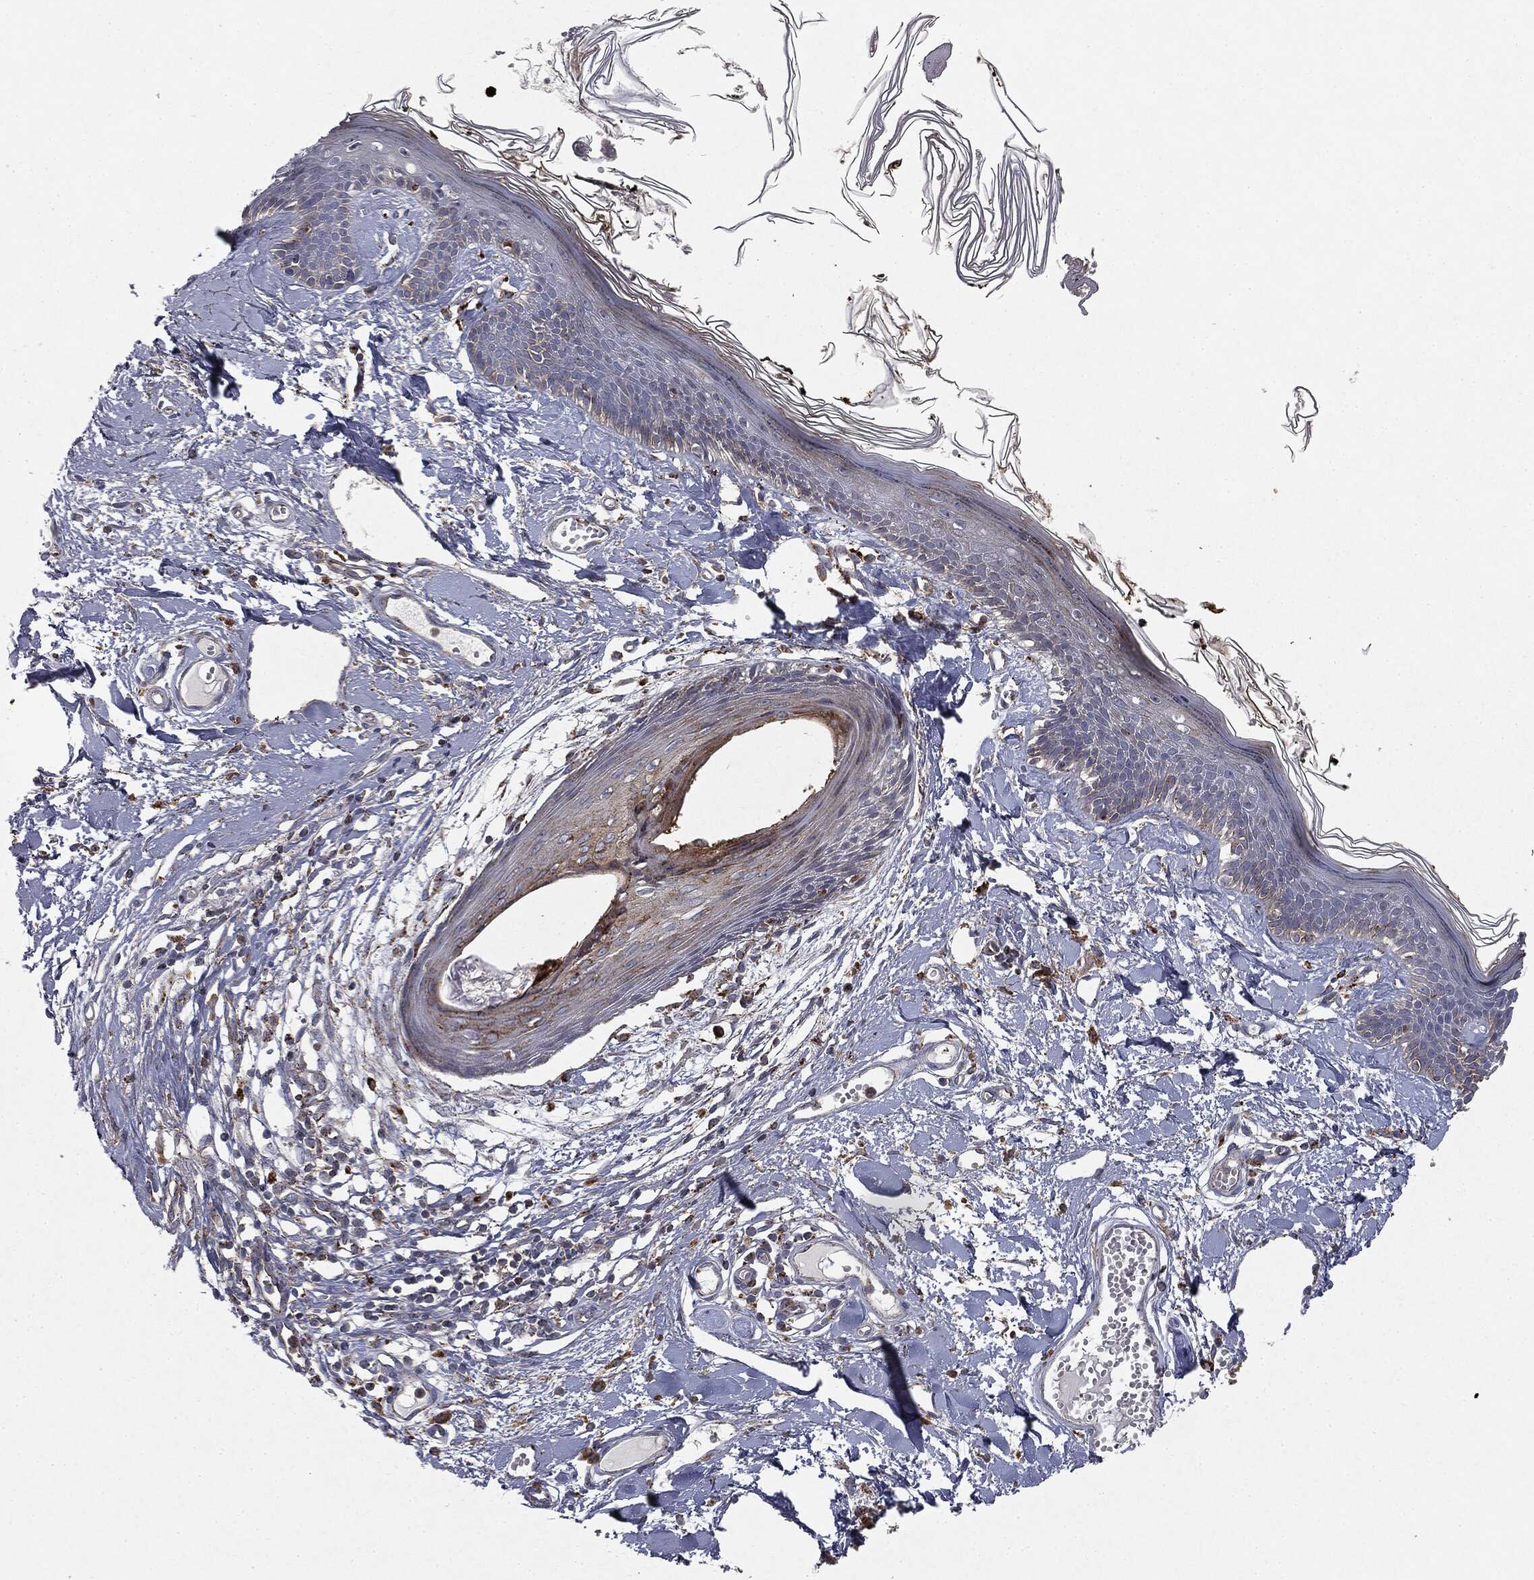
{"staining": {"intensity": "negative", "quantity": "none", "location": "none"}, "tissue": "skin", "cell_type": "Fibroblasts", "image_type": "normal", "snomed": [{"axis": "morphology", "description": "Normal tissue, NOS"}, {"axis": "topography", "description": "Skin"}], "caption": "High power microscopy micrograph of an IHC image of unremarkable skin, revealing no significant staining in fibroblasts. (Brightfield microscopy of DAB immunohistochemistry (IHC) at high magnification).", "gene": "CTSA", "patient": {"sex": "male", "age": 76}}